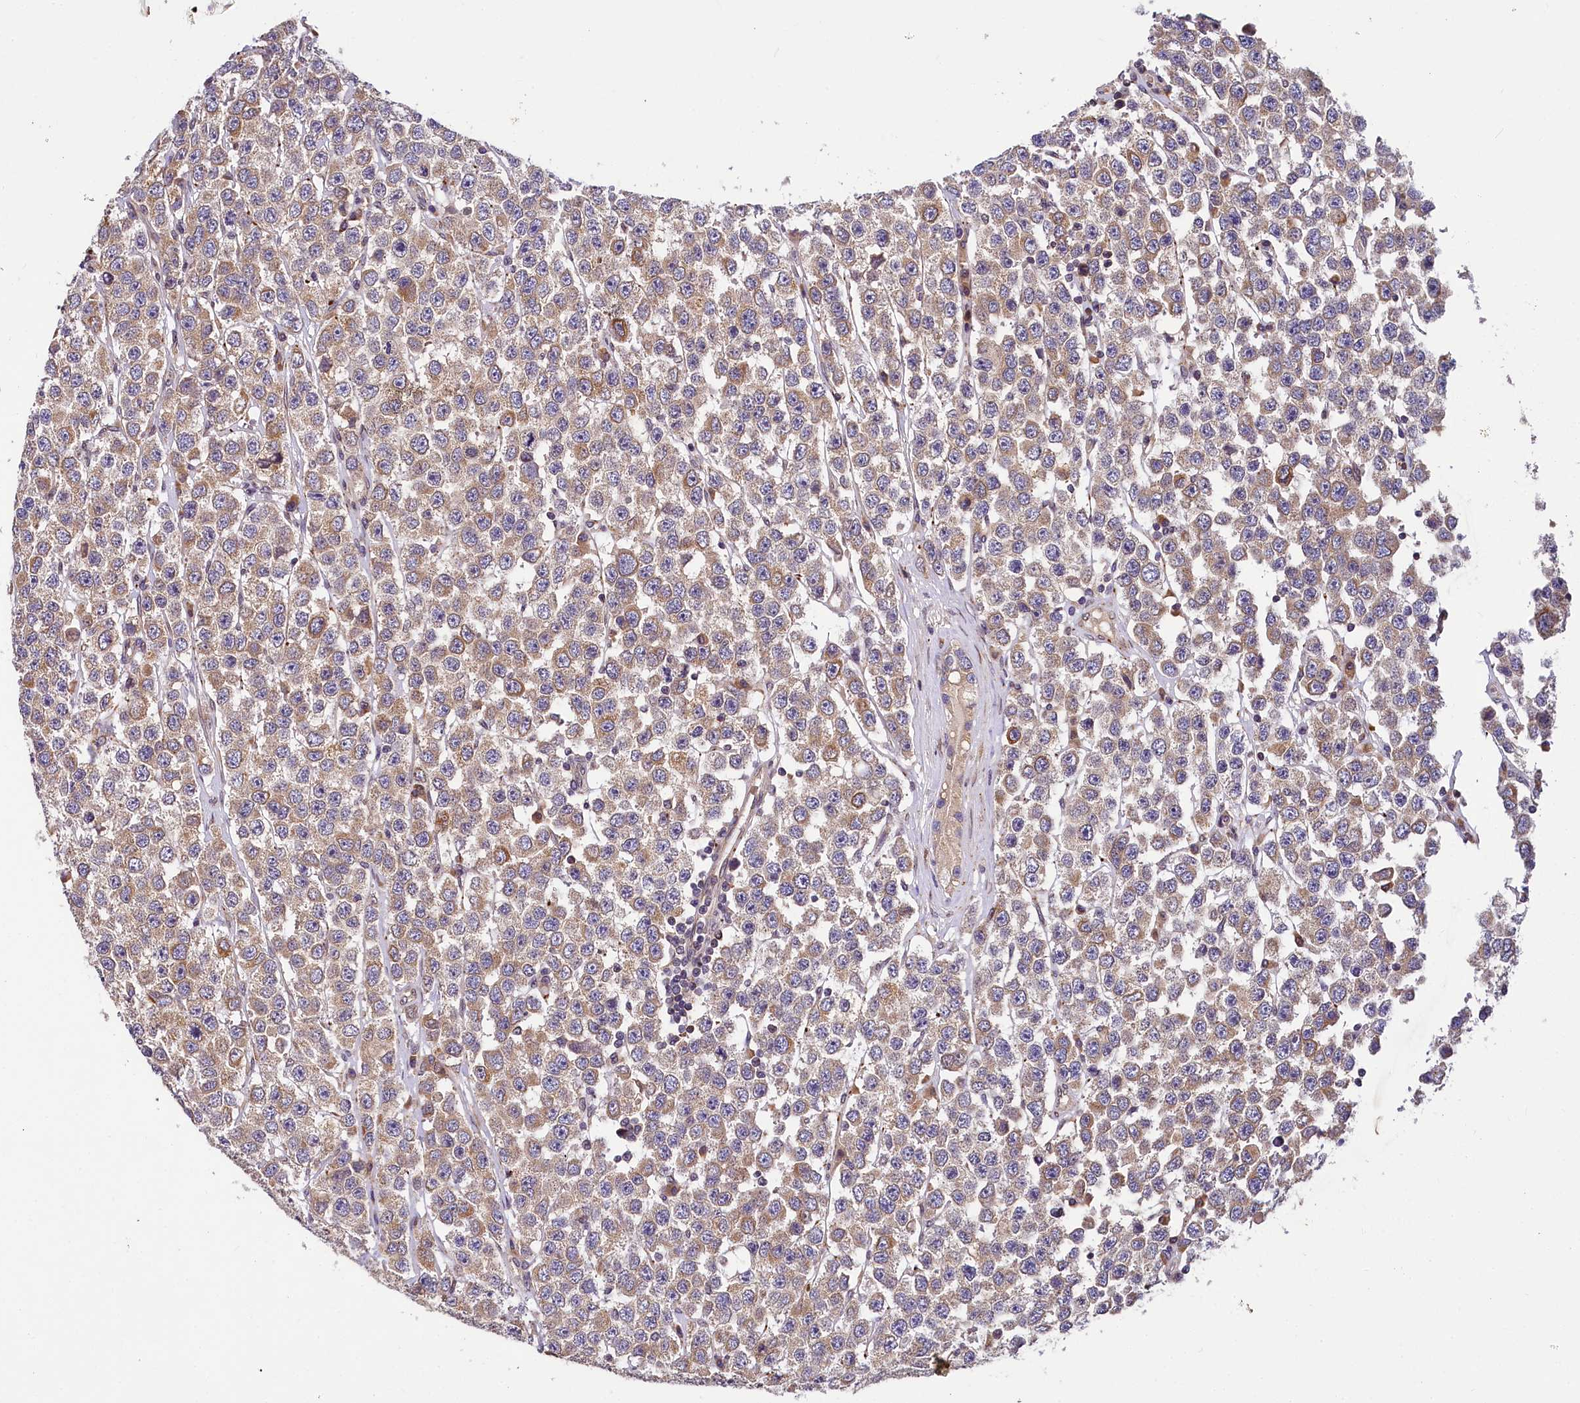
{"staining": {"intensity": "moderate", "quantity": ">75%", "location": "cytoplasmic/membranous"}, "tissue": "testis cancer", "cell_type": "Tumor cells", "image_type": "cancer", "snomed": [{"axis": "morphology", "description": "Seminoma, NOS"}, {"axis": "topography", "description": "Testis"}], "caption": "Protein staining displays moderate cytoplasmic/membranous staining in approximately >75% of tumor cells in testis cancer.", "gene": "SUPV3L1", "patient": {"sex": "male", "age": 28}}